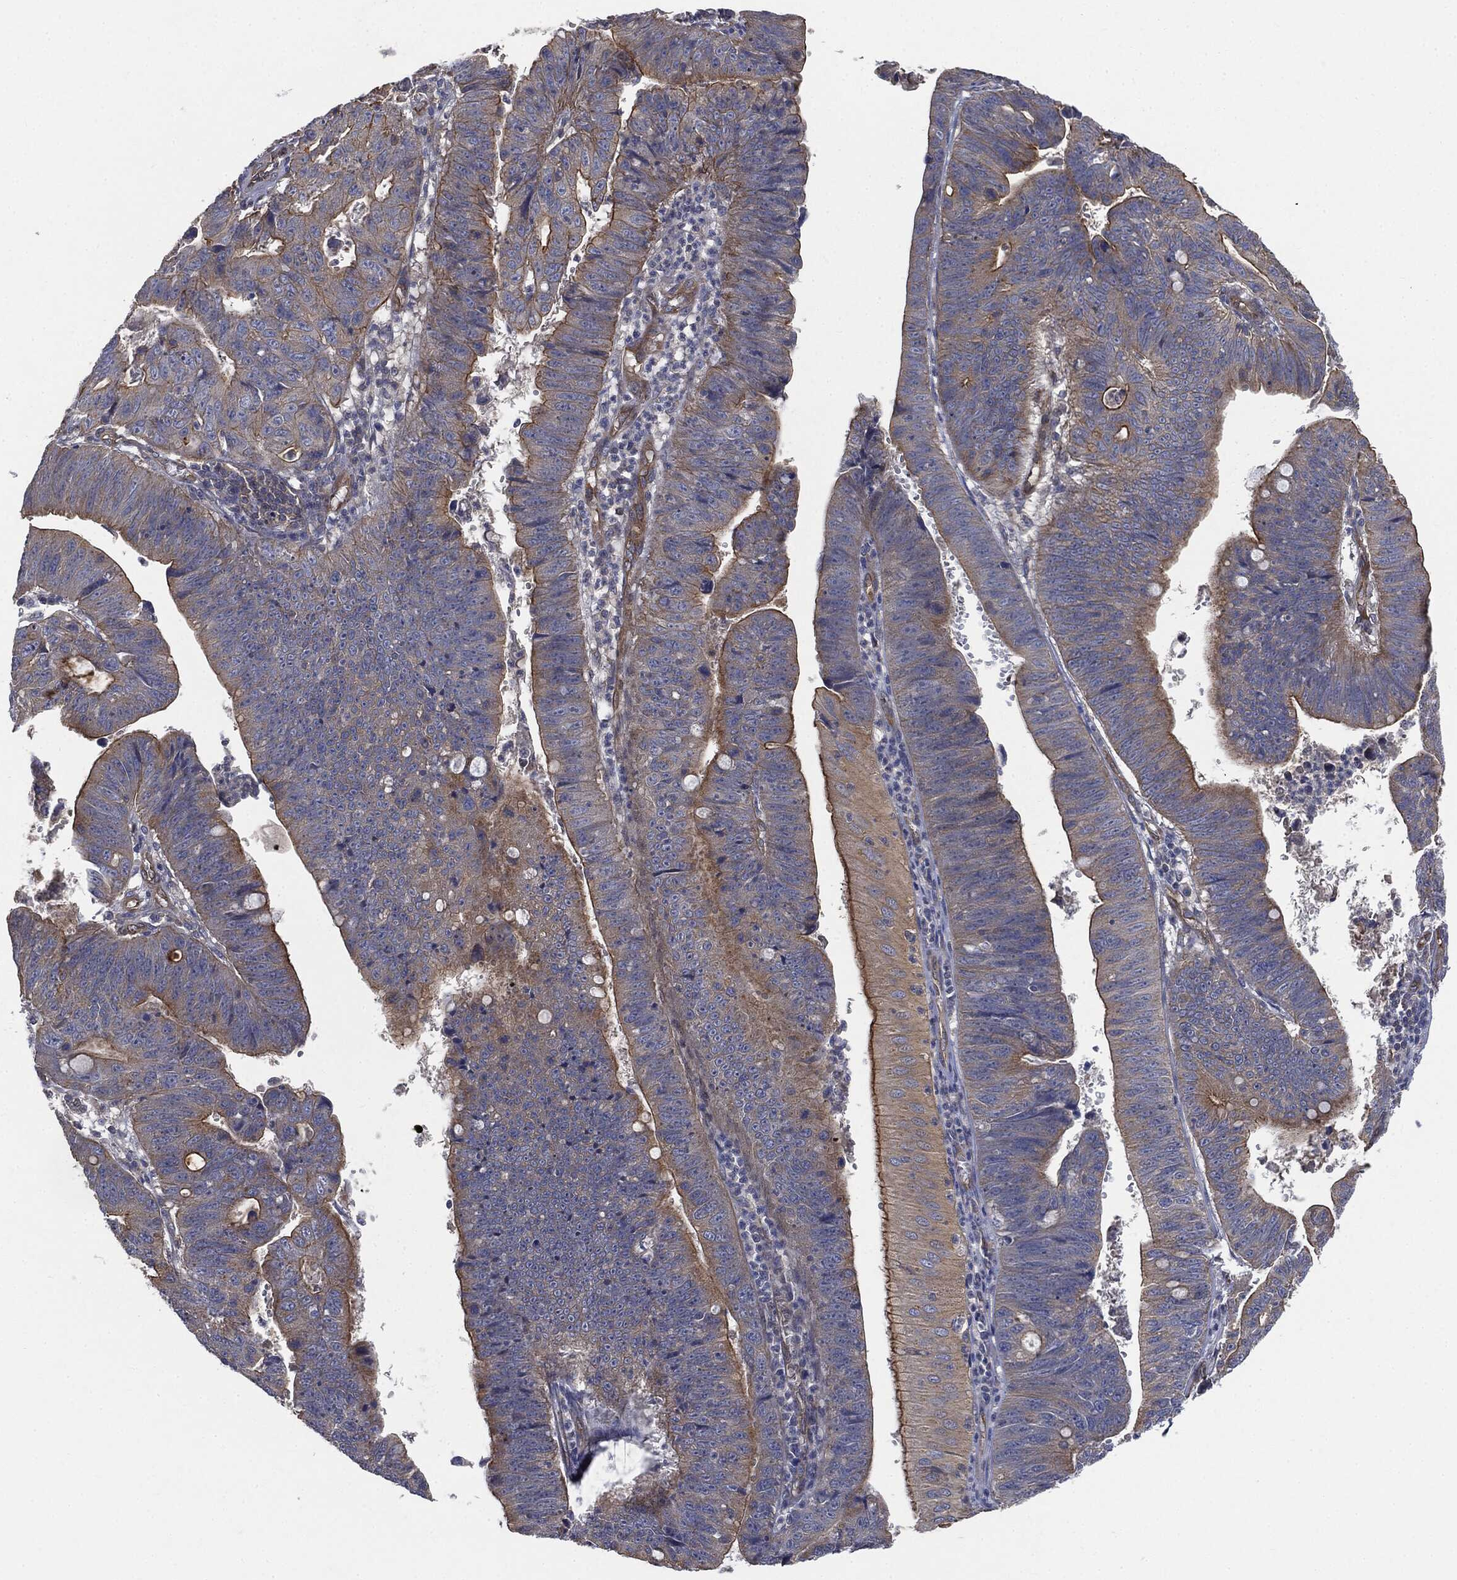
{"staining": {"intensity": "strong", "quantity": "<25%", "location": "cytoplasmic/membranous"}, "tissue": "stomach cancer", "cell_type": "Tumor cells", "image_type": "cancer", "snomed": [{"axis": "morphology", "description": "Adenocarcinoma, NOS"}, {"axis": "topography", "description": "Stomach"}], "caption": "High-magnification brightfield microscopy of adenocarcinoma (stomach) stained with DAB (brown) and counterstained with hematoxylin (blue). tumor cells exhibit strong cytoplasmic/membranous positivity is appreciated in about<25% of cells.", "gene": "EPS15L1", "patient": {"sex": "male", "age": 59}}